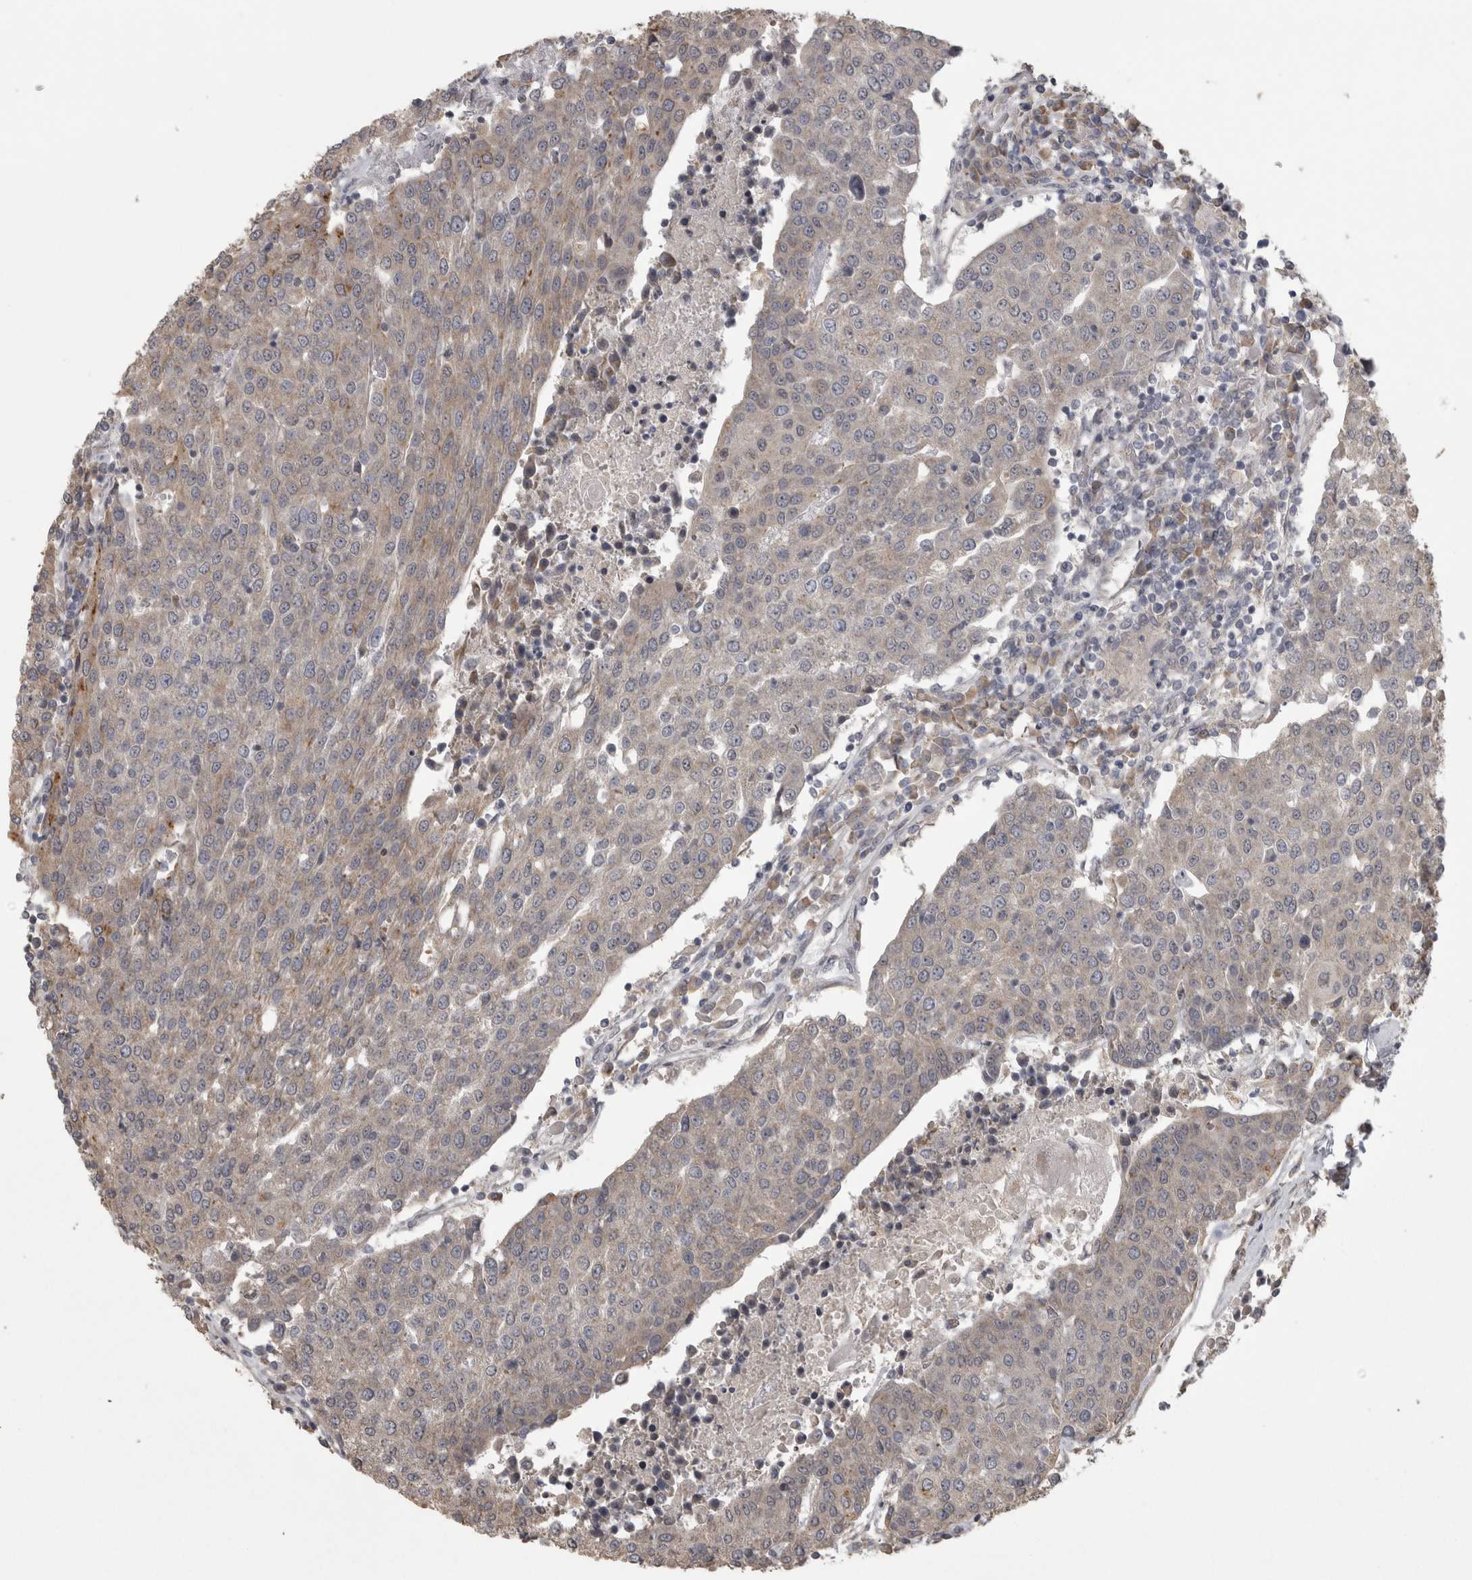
{"staining": {"intensity": "weak", "quantity": "<25%", "location": "cytoplasmic/membranous"}, "tissue": "urothelial cancer", "cell_type": "Tumor cells", "image_type": "cancer", "snomed": [{"axis": "morphology", "description": "Urothelial carcinoma, High grade"}, {"axis": "topography", "description": "Urinary bladder"}], "caption": "This is an IHC micrograph of human urothelial carcinoma (high-grade). There is no positivity in tumor cells.", "gene": "RAB29", "patient": {"sex": "female", "age": 85}}